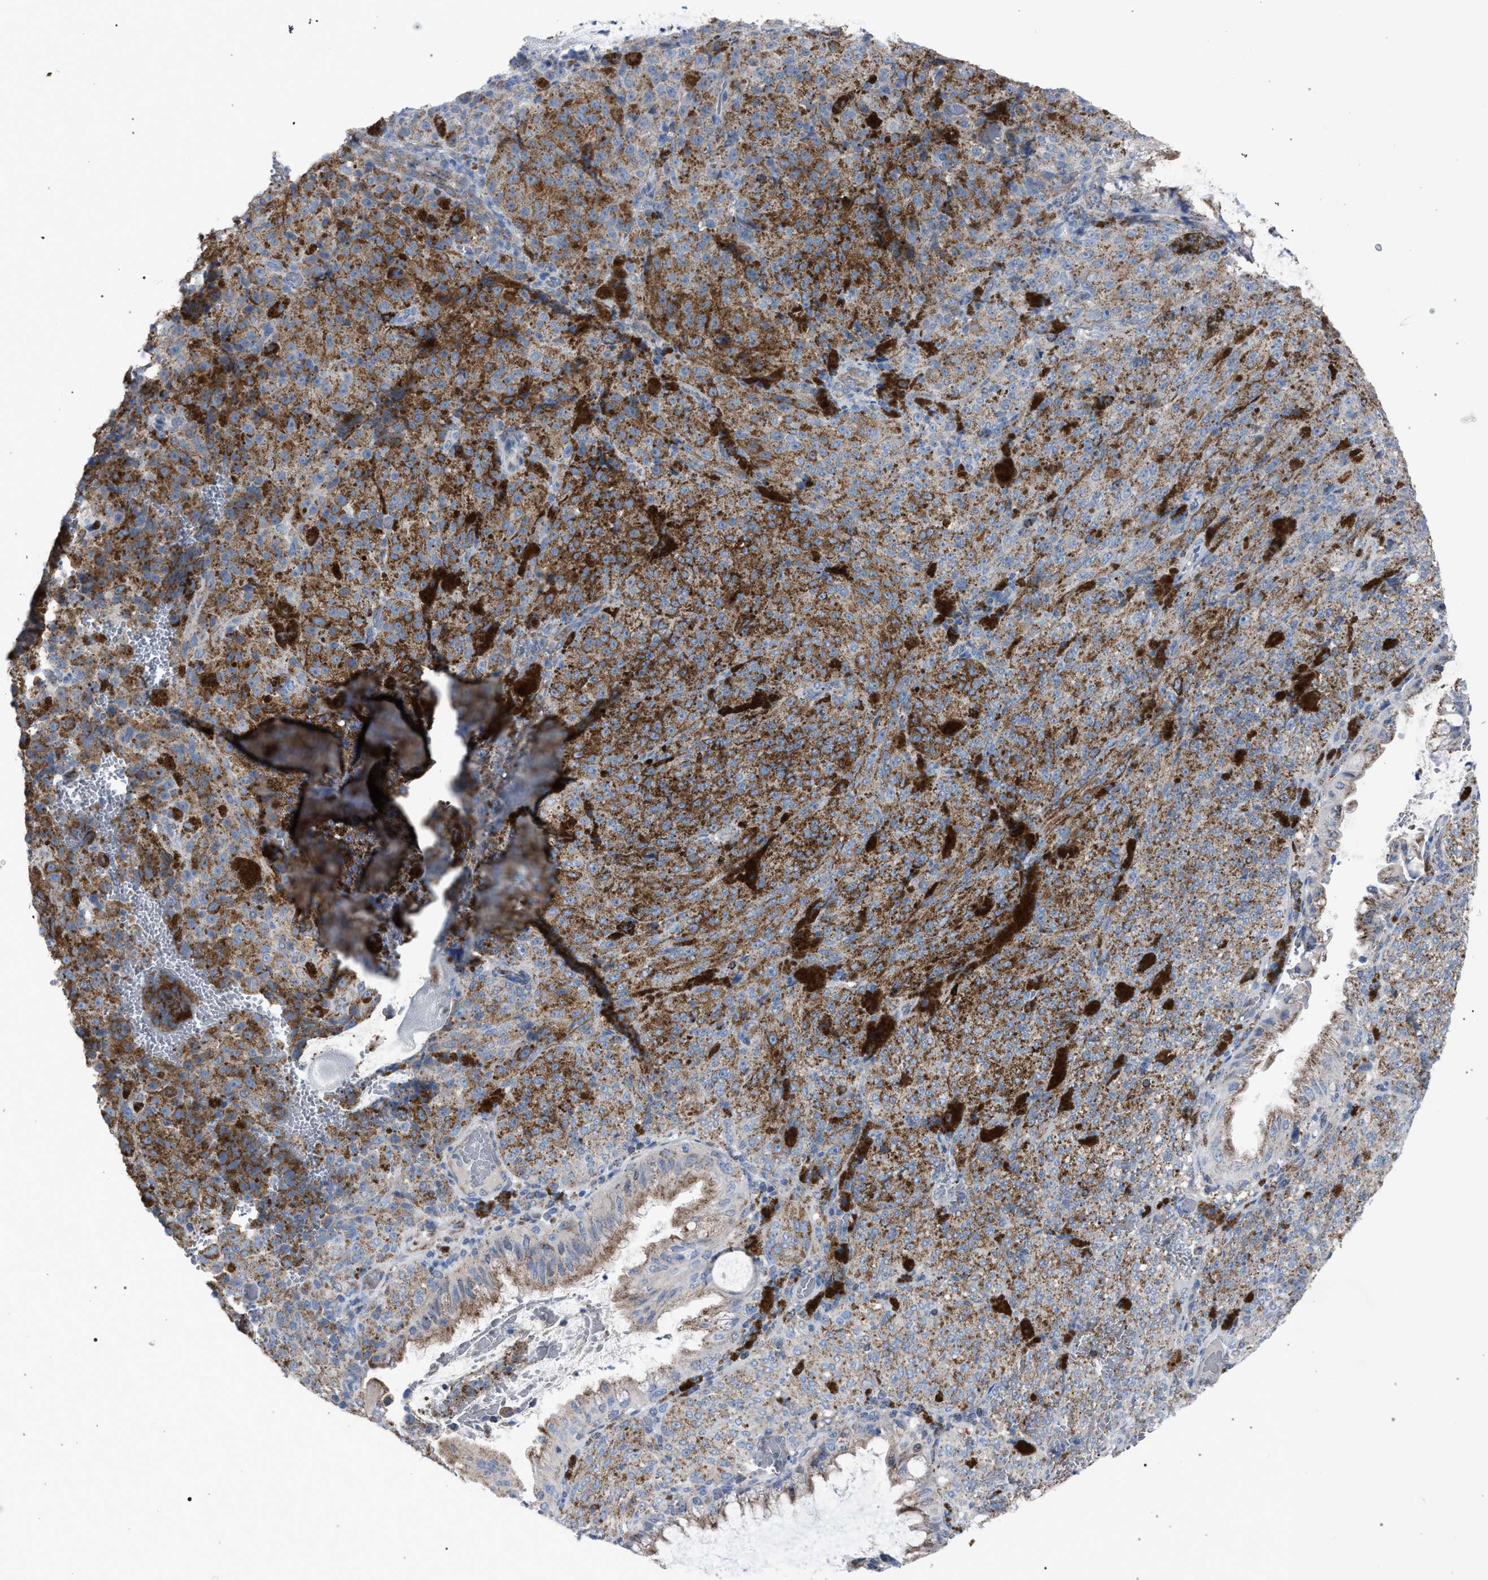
{"staining": {"intensity": "weak", "quantity": ">75%", "location": "cytoplasmic/membranous"}, "tissue": "melanoma", "cell_type": "Tumor cells", "image_type": "cancer", "snomed": [{"axis": "morphology", "description": "Malignant melanoma, NOS"}, {"axis": "topography", "description": "Rectum"}], "caption": "The histopathology image shows staining of melanoma, revealing weak cytoplasmic/membranous protein positivity (brown color) within tumor cells.", "gene": "HSD17B4", "patient": {"sex": "female", "age": 81}}